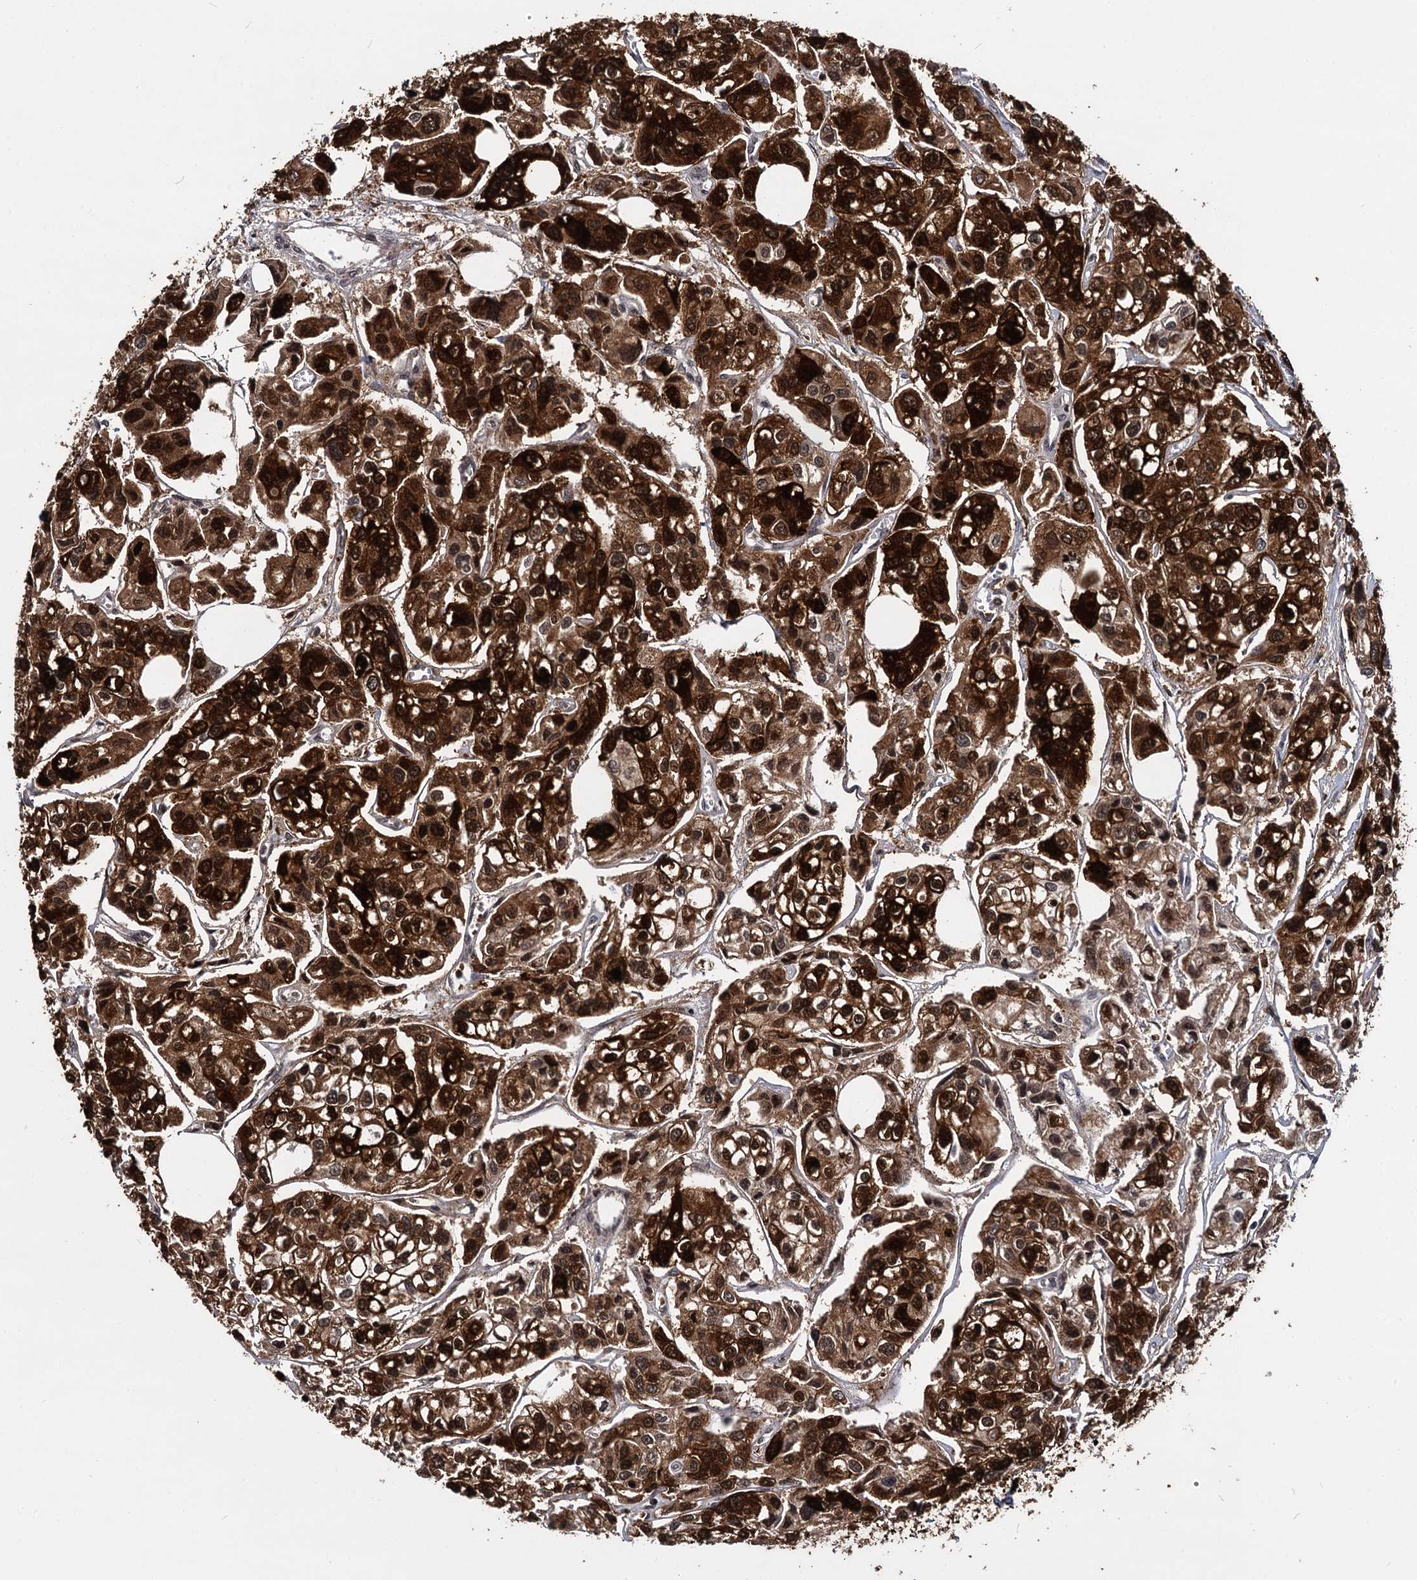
{"staining": {"intensity": "strong", "quantity": ">75%", "location": "cytoplasmic/membranous,nuclear"}, "tissue": "urothelial cancer", "cell_type": "Tumor cells", "image_type": "cancer", "snomed": [{"axis": "morphology", "description": "Urothelial carcinoma, High grade"}, {"axis": "topography", "description": "Urinary bladder"}], "caption": "Protein staining of urothelial carcinoma (high-grade) tissue exhibits strong cytoplasmic/membranous and nuclear expression in about >75% of tumor cells. (DAB (3,3'-diaminobenzidine) = brown stain, brightfield microscopy at high magnification).", "gene": "MAGEA4", "patient": {"sex": "male", "age": 67}}